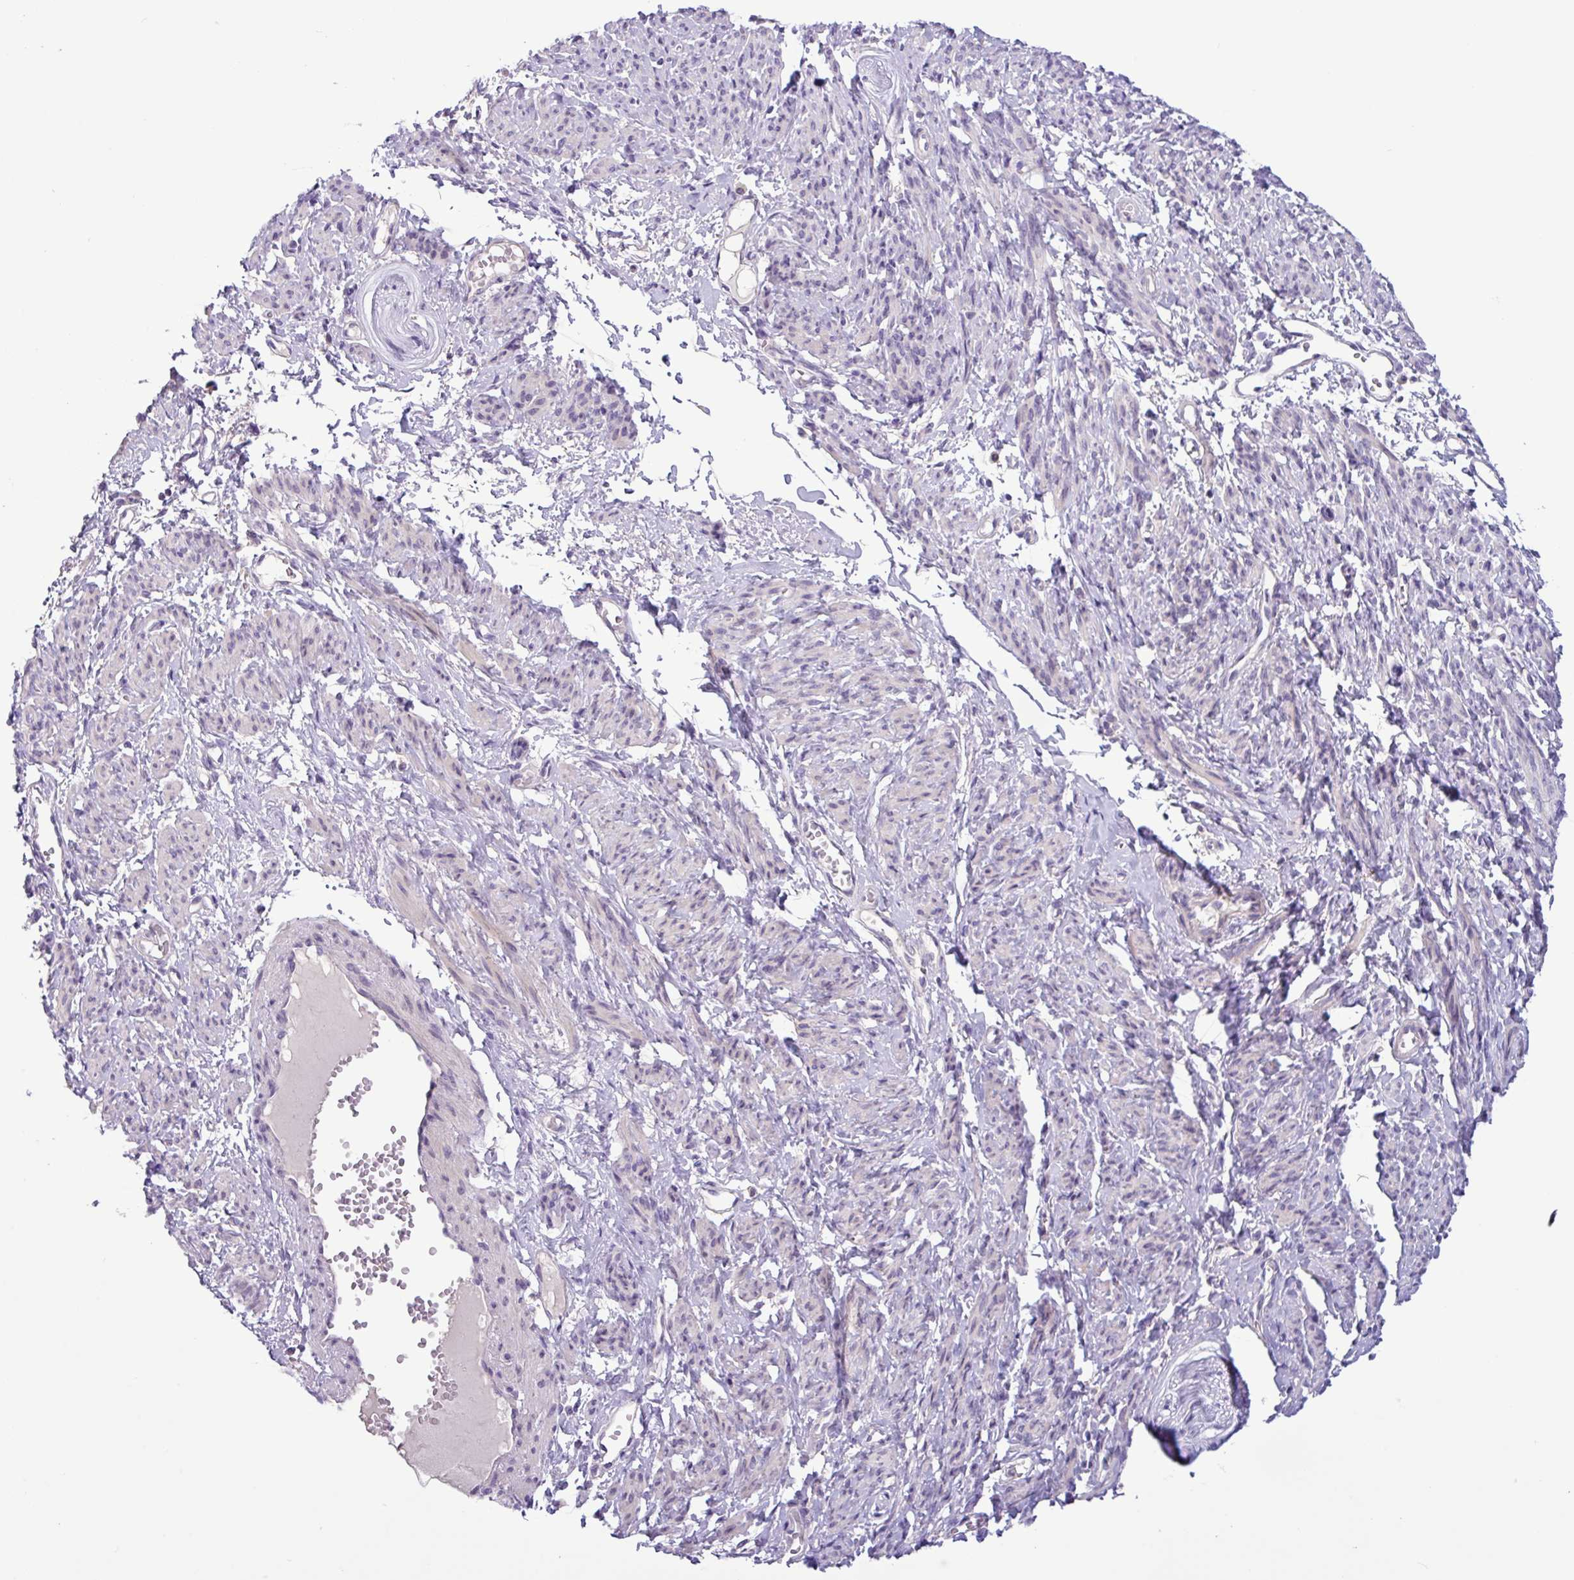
{"staining": {"intensity": "negative", "quantity": "none", "location": "none"}, "tissue": "smooth muscle", "cell_type": "Smooth muscle cells", "image_type": "normal", "snomed": [{"axis": "morphology", "description": "Normal tissue, NOS"}, {"axis": "topography", "description": "Smooth muscle"}], "caption": "IHC micrograph of unremarkable smooth muscle: human smooth muscle stained with DAB displays no significant protein staining in smooth muscle cells.", "gene": "PNLDC1", "patient": {"sex": "female", "age": 65}}